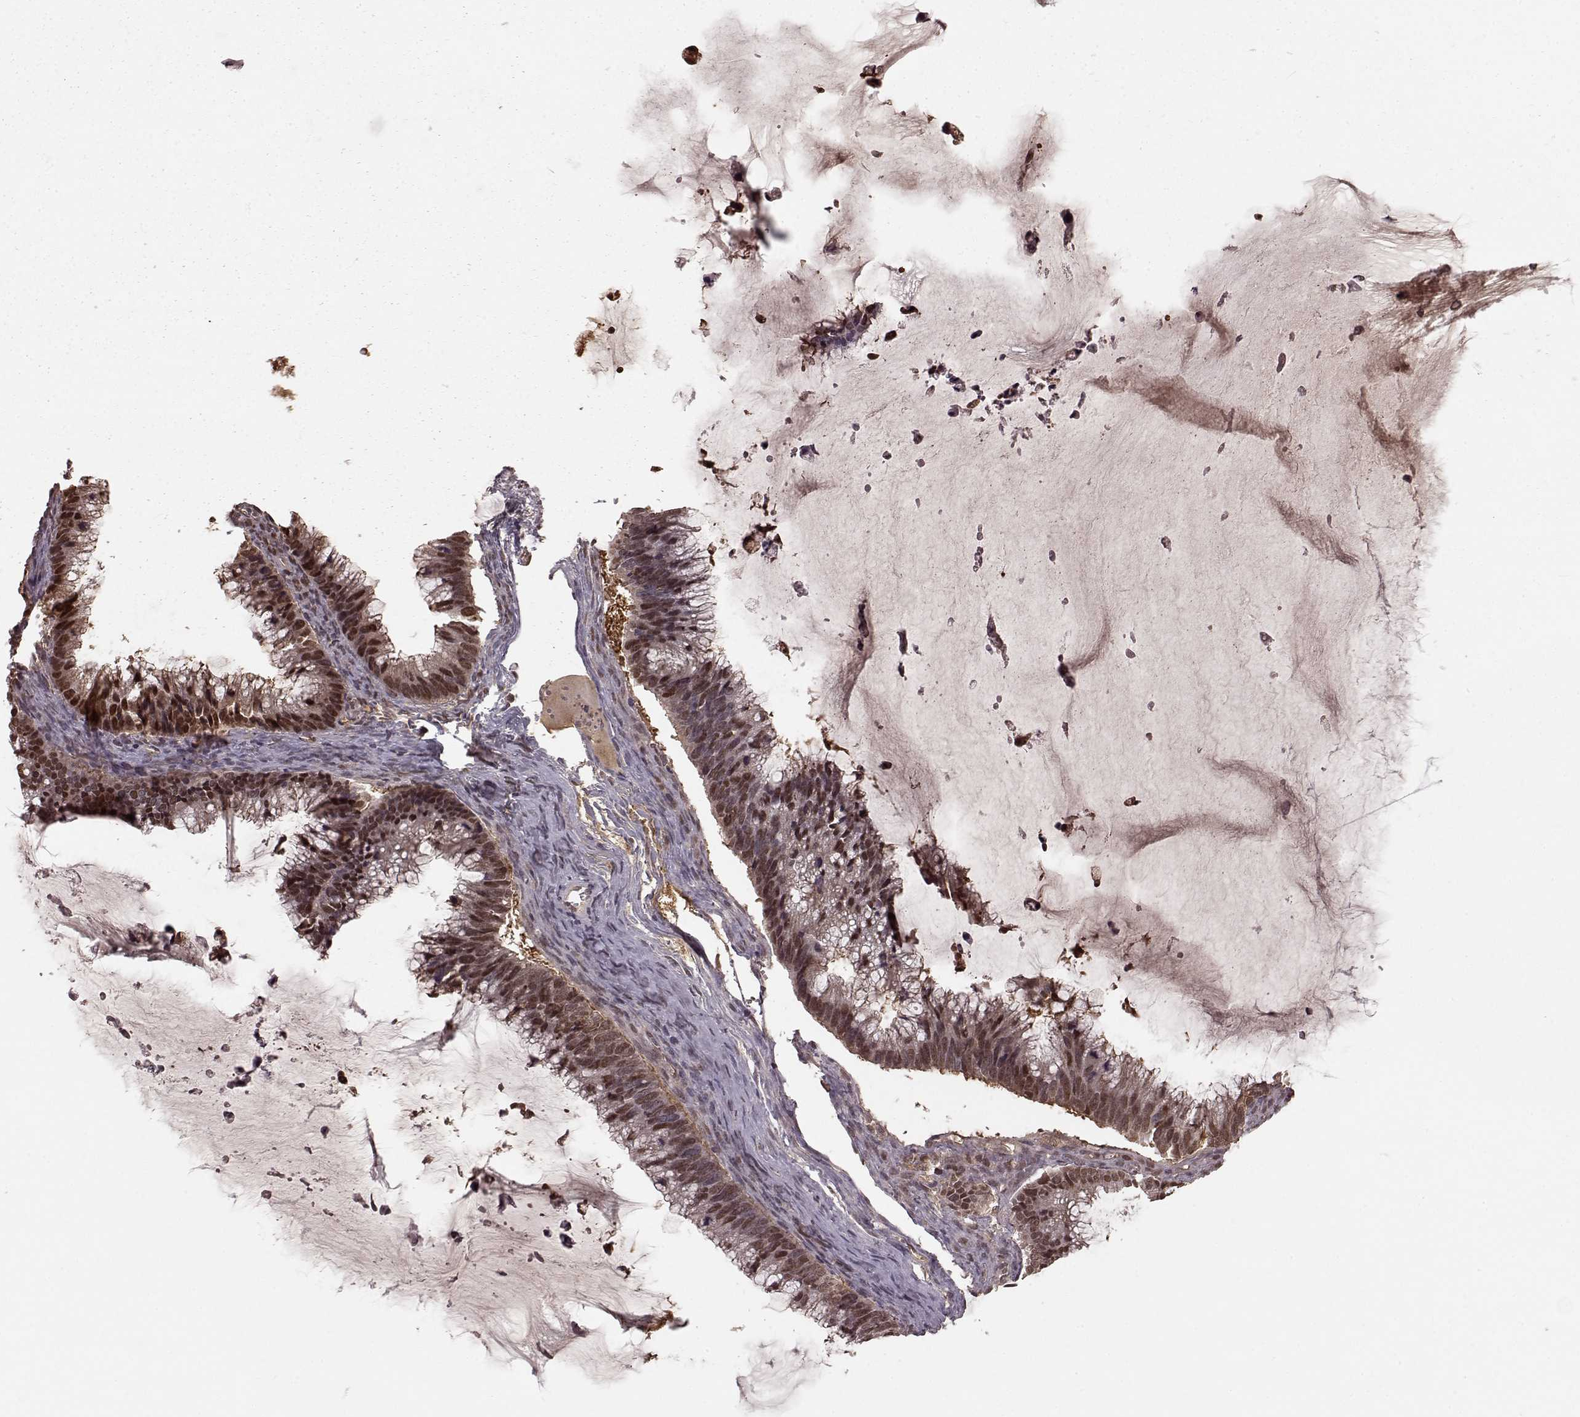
{"staining": {"intensity": "moderate", "quantity": ">75%", "location": "cytoplasmic/membranous,nuclear"}, "tissue": "ovarian cancer", "cell_type": "Tumor cells", "image_type": "cancer", "snomed": [{"axis": "morphology", "description": "Cystadenocarcinoma, mucinous, NOS"}, {"axis": "topography", "description": "Ovary"}], "caption": "An image showing moderate cytoplasmic/membranous and nuclear expression in about >75% of tumor cells in ovarian mucinous cystadenocarcinoma, as visualized by brown immunohistochemical staining.", "gene": "GSS", "patient": {"sex": "female", "age": 38}}